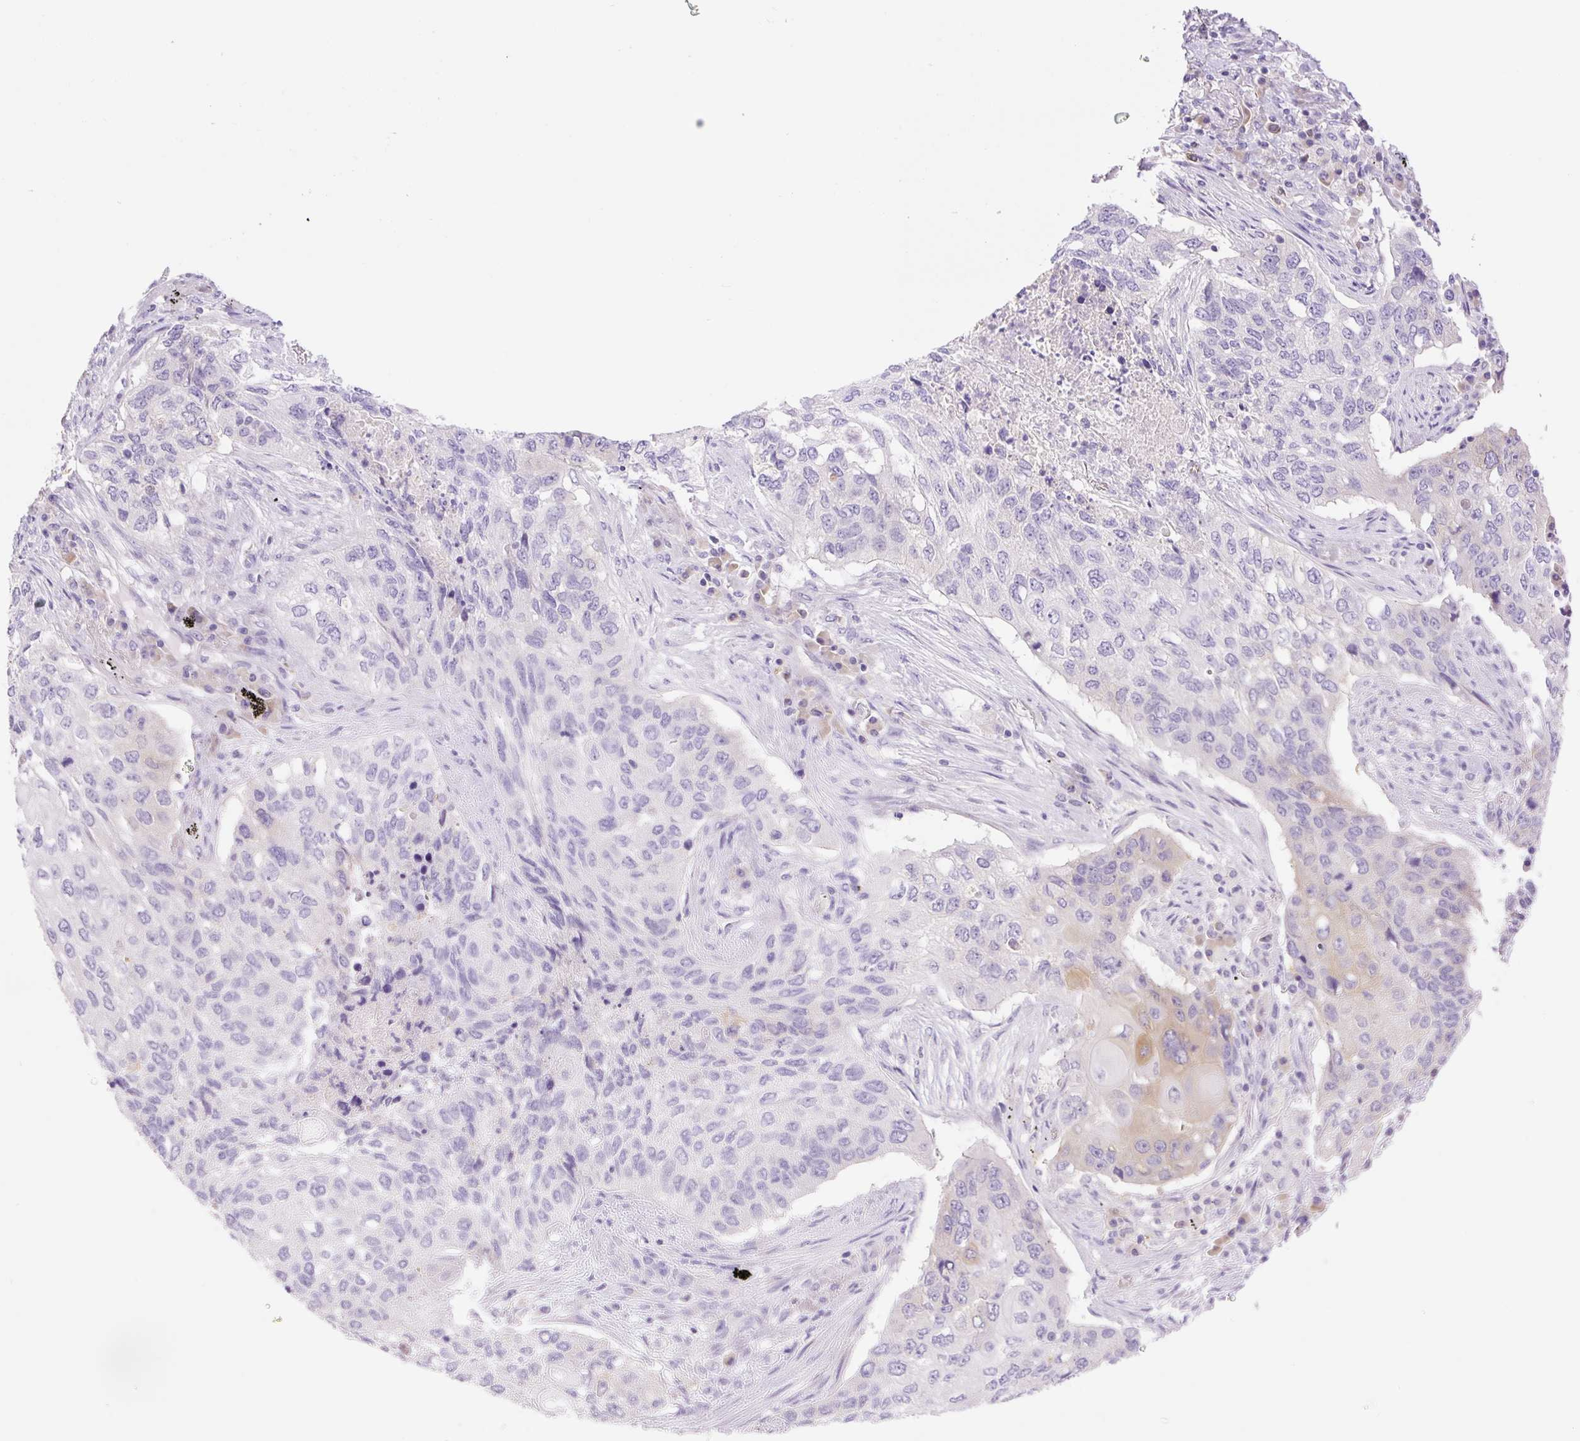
{"staining": {"intensity": "negative", "quantity": "none", "location": "none"}, "tissue": "lung cancer", "cell_type": "Tumor cells", "image_type": "cancer", "snomed": [{"axis": "morphology", "description": "Squamous cell carcinoma, NOS"}, {"axis": "topography", "description": "Lung"}], "caption": "This is an IHC photomicrograph of squamous cell carcinoma (lung). There is no staining in tumor cells.", "gene": "DENND5A", "patient": {"sex": "female", "age": 63}}